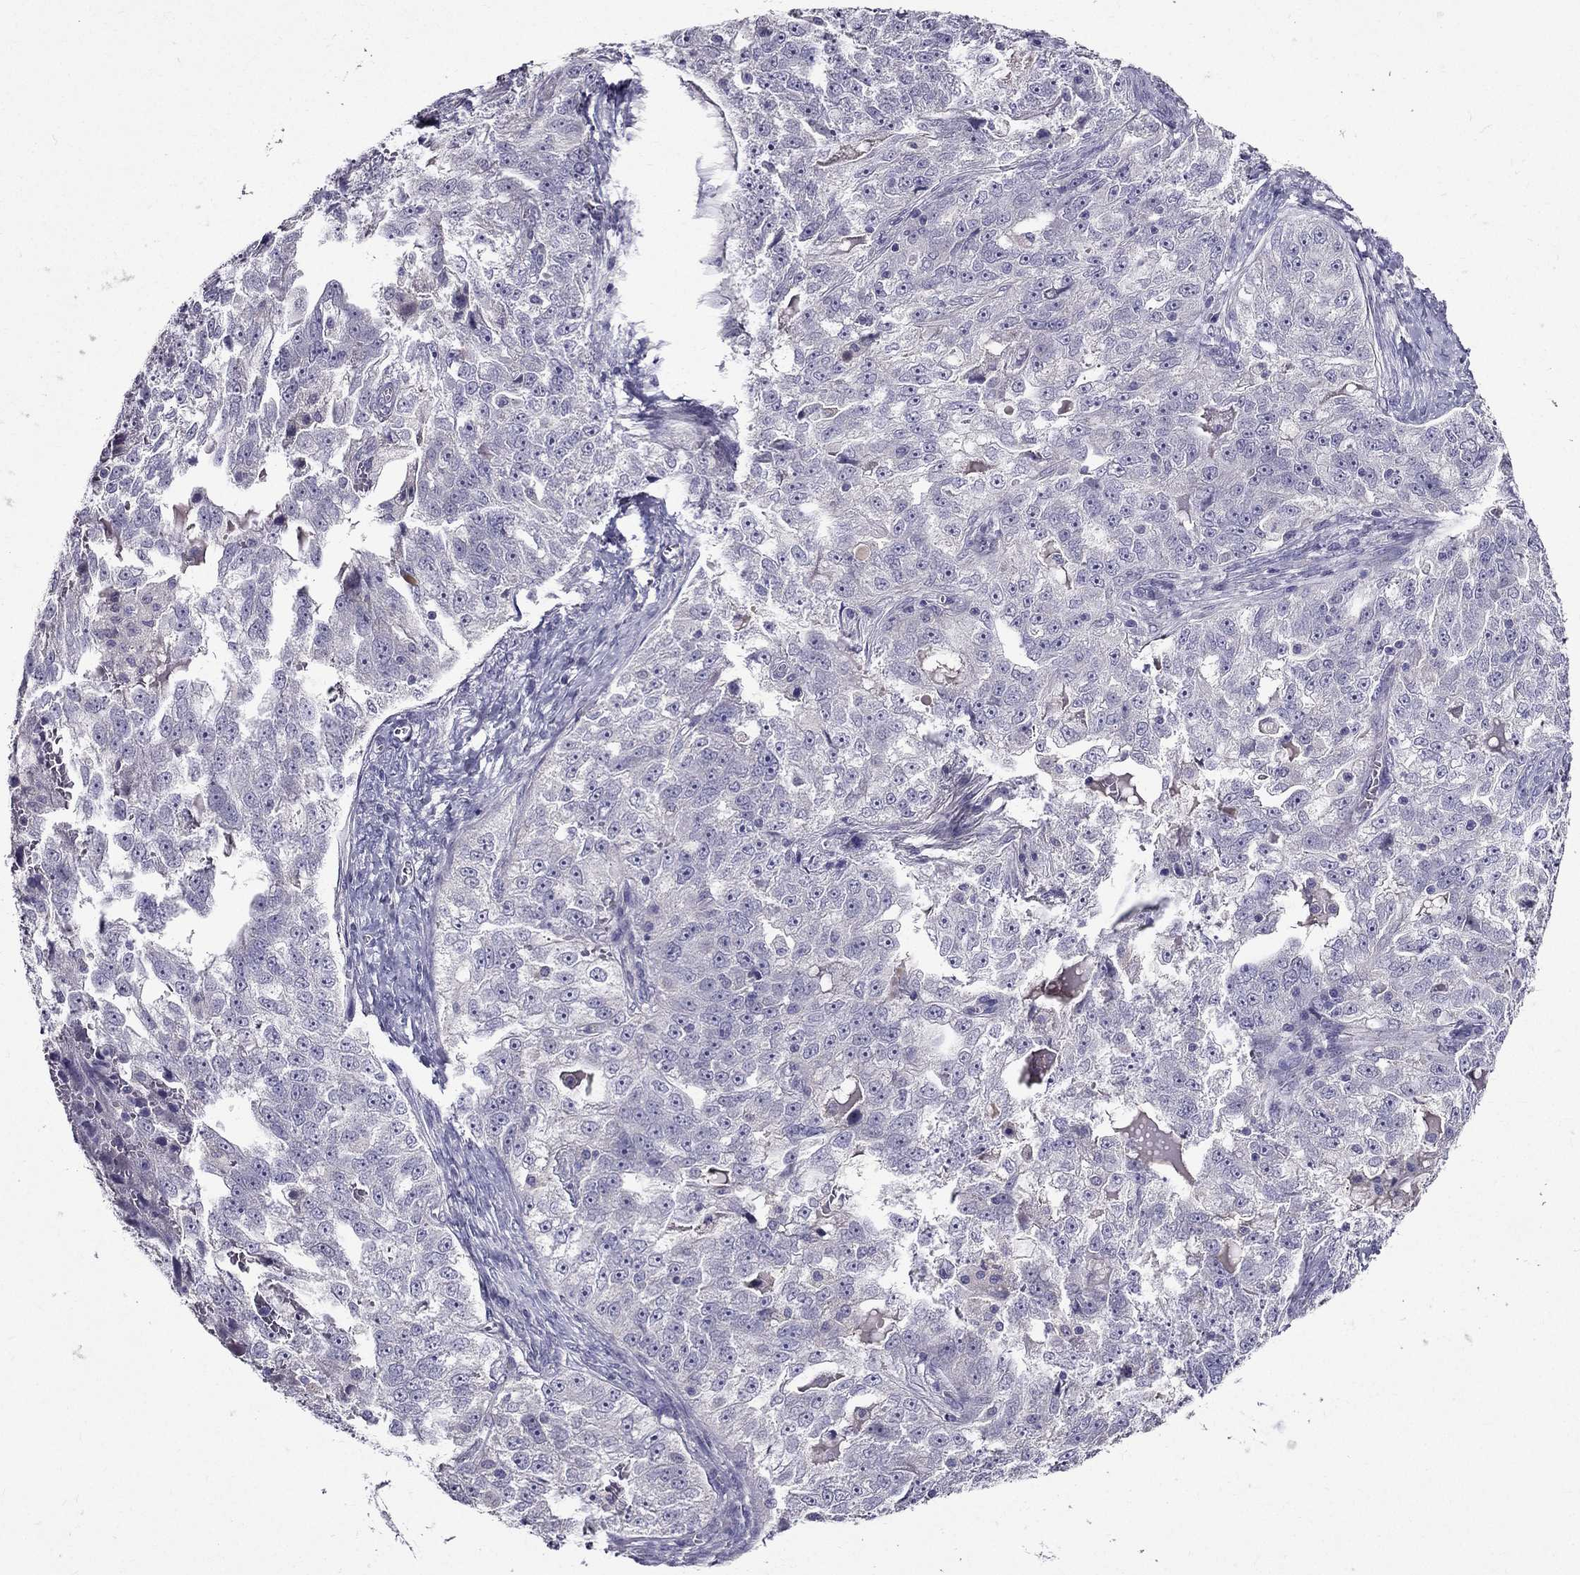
{"staining": {"intensity": "negative", "quantity": "none", "location": "none"}, "tissue": "ovarian cancer", "cell_type": "Tumor cells", "image_type": "cancer", "snomed": [{"axis": "morphology", "description": "Cystadenocarcinoma, serous, NOS"}, {"axis": "topography", "description": "Ovary"}], "caption": "Immunohistochemistry image of human ovarian cancer (serous cystadenocarcinoma) stained for a protein (brown), which displays no staining in tumor cells.", "gene": "DUSP15", "patient": {"sex": "female", "age": 51}}